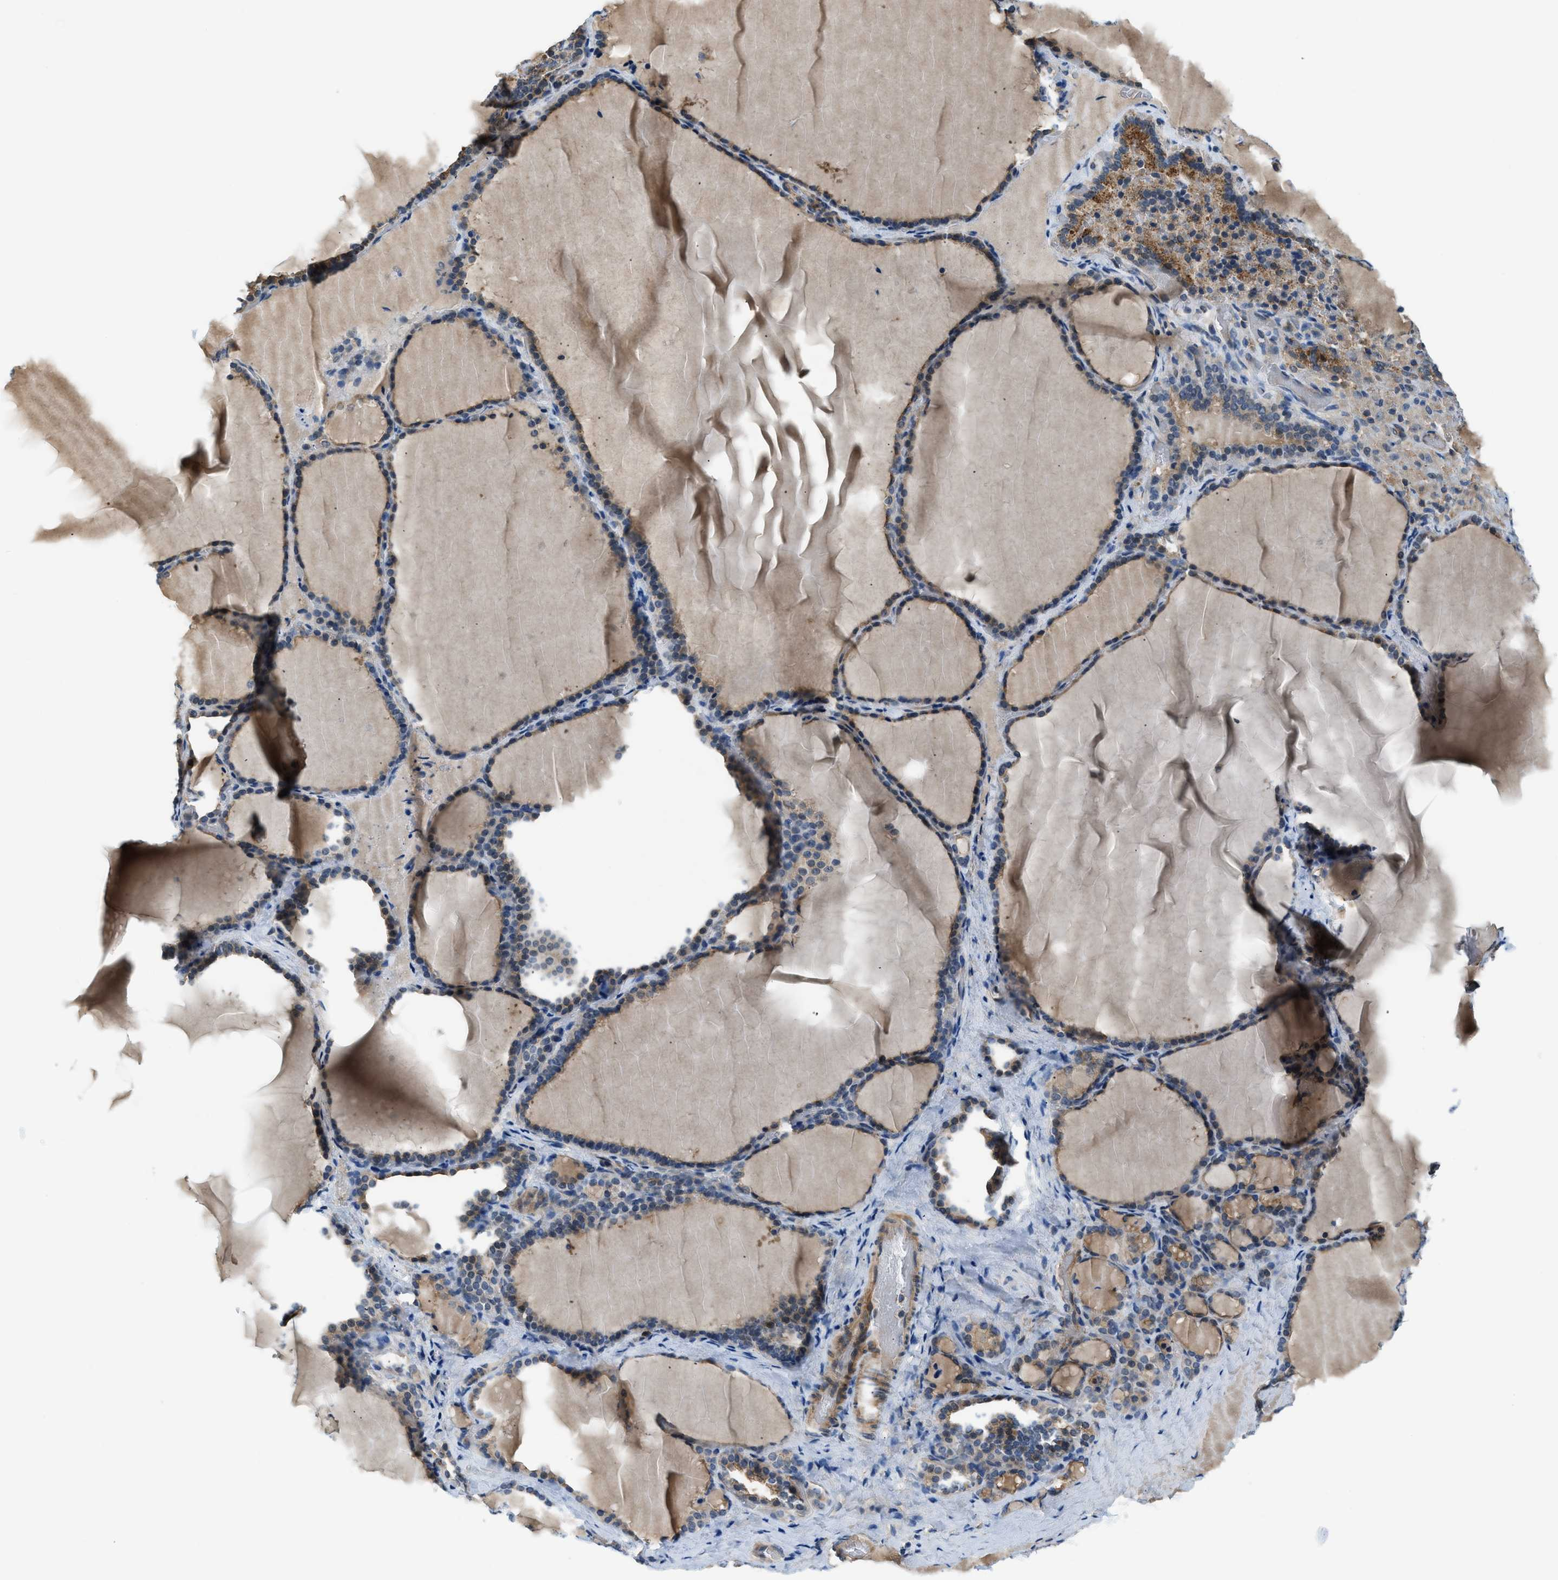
{"staining": {"intensity": "weak", "quantity": ">75%", "location": "cytoplasmic/membranous"}, "tissue": "thyroid gland", "cell_type": "Glandular cells", "image_type": "normal", "snomed": [{"axis": "morphology", "description": "Normal tissue, NOS"}, {"axis": "topography", "description": "Thyroid gland"}], "caption": "Brown immunohistochemical staining in benign human thyroid gland shows weak cytoplasmic/membranous positivity in approximately >75% of glandular cells. Nuclei are stained in blue.", "gene": "CBLB", "patient": {"sex": "female", "age": 28}}